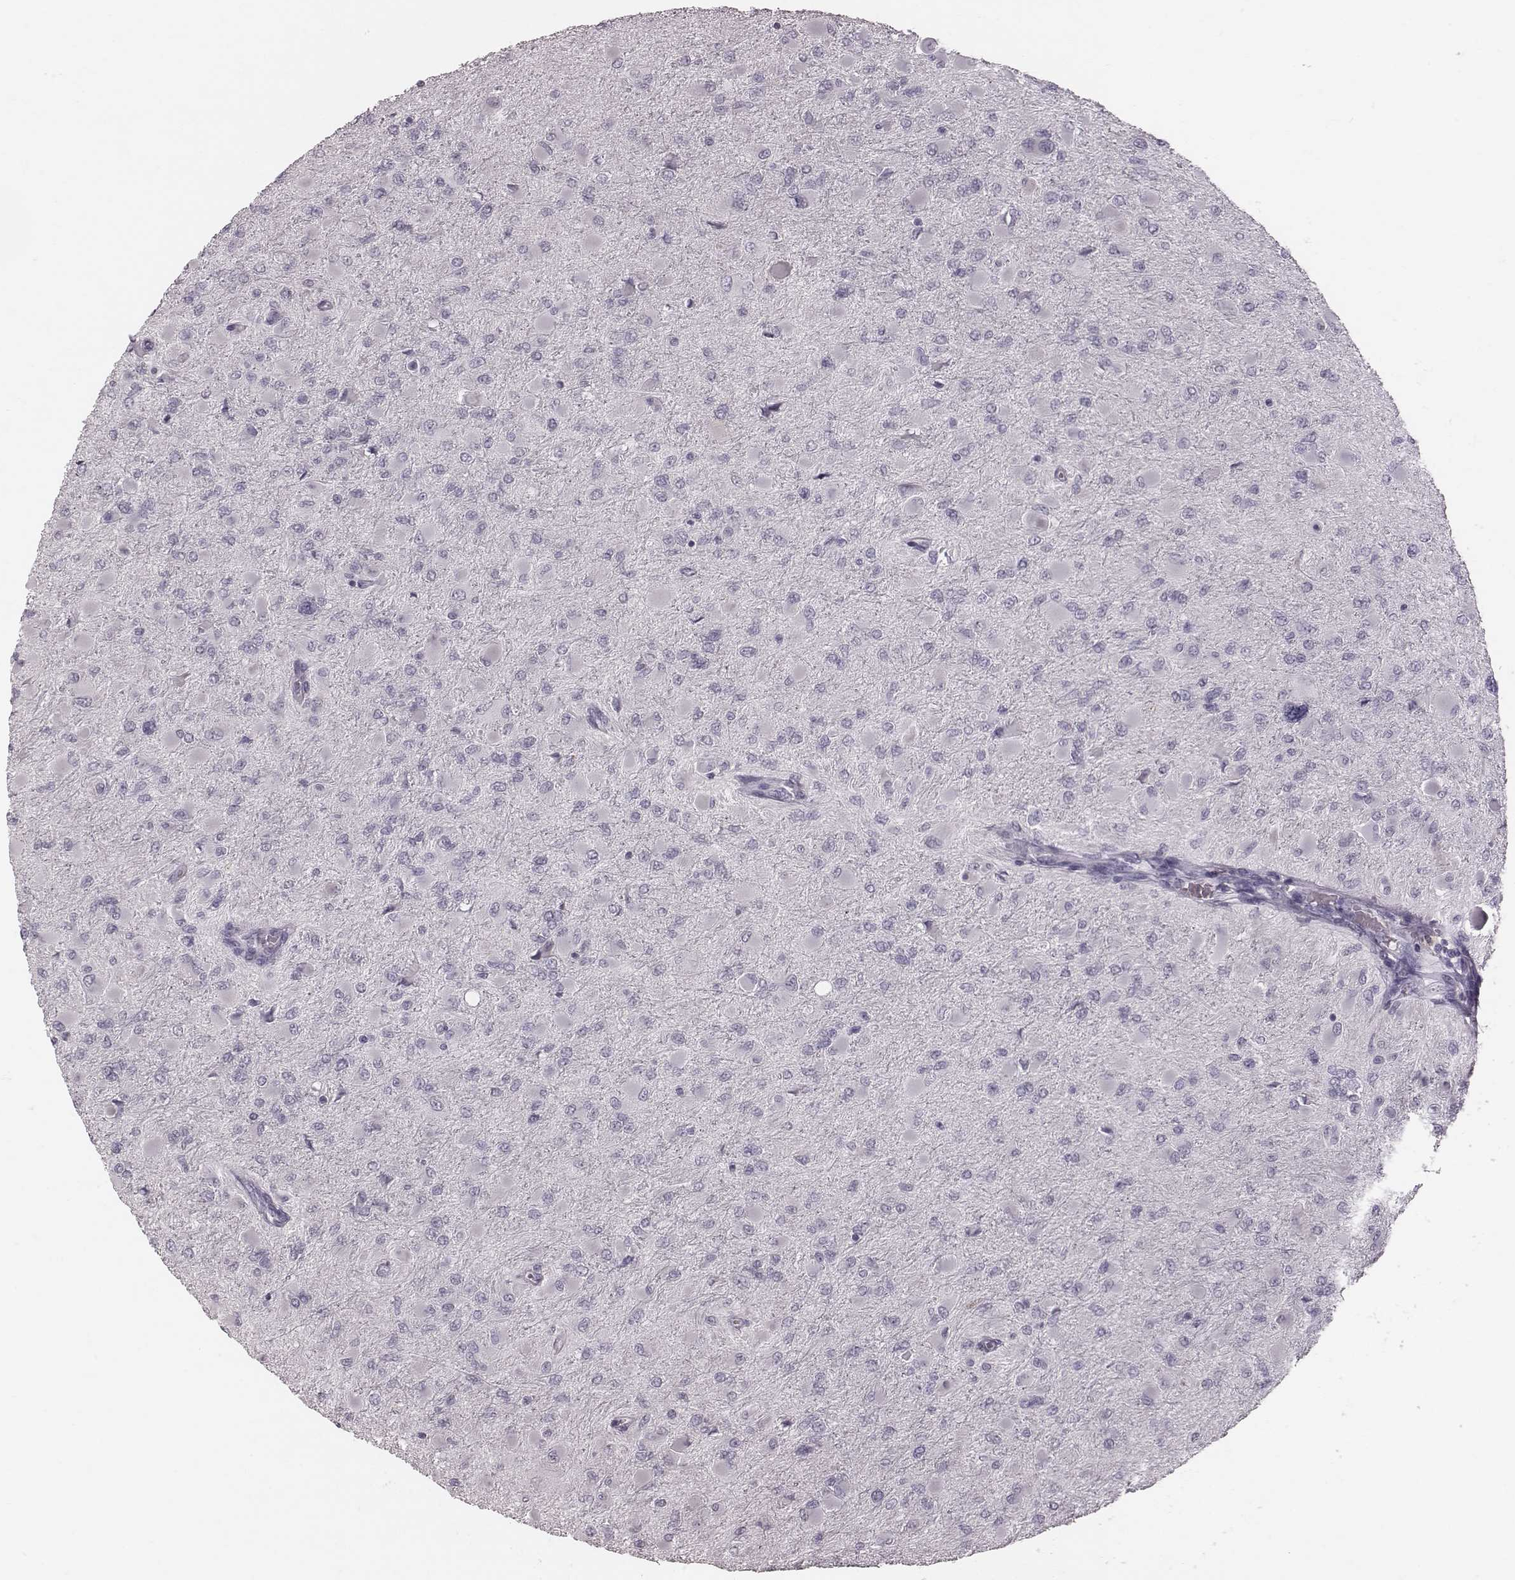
{"staining": {"intensity": "negative", "quantity": "none", "location": "none"}, "tissue": "glioma", "cell_type": "Tumor cells", "image_type": "cancer", "snomed": [{"axis": "morphology", "description": "Glioma, malignant, High grade"}, {"axis": "topography", "description": "Cerebral cortex"}], "caption": "This is an immunohistochemistry (IHC) micrograph of glioma. There is no staining in tumor cells.", "gene": "CFTR", "patient": {"sex": "female", "age": 36}}